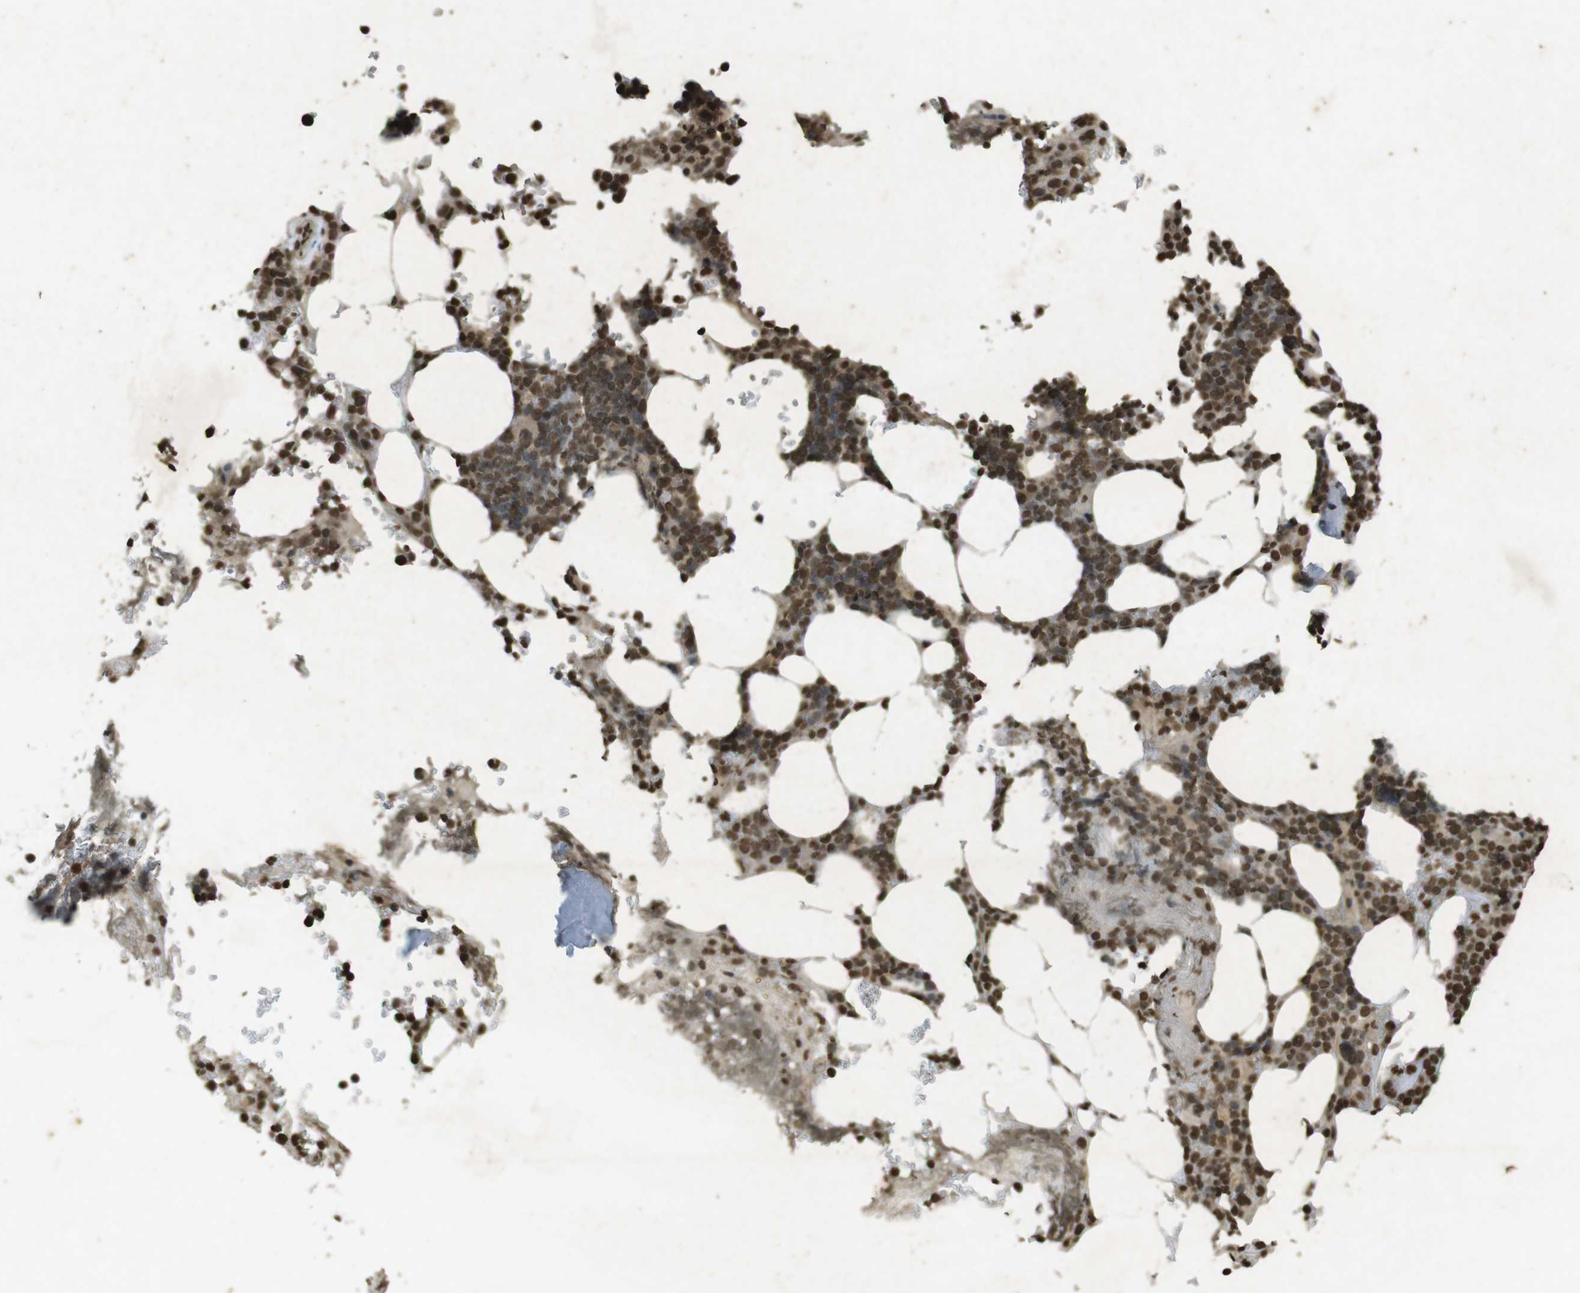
{"staining": {"intensity": "strong", "quantity": ">75%", "location": "nuclear"}, "tissue": "bone marrow", "cell_type": "Hematopoietic cells", "image_type": "normal", "snomed": [{"axis": "morphology", "description": "Normal tissue, NOS"}, {"axis": "topography", "description": "Bone marrow"}], "caption": "Strong nuclear expression for a protein is seen in about >75% of hematopoietic cells of unremarkable bone marrow using immunohistochemistry.", "gene": "ORC4", "patient": {"sex": "female", "age": 73}}